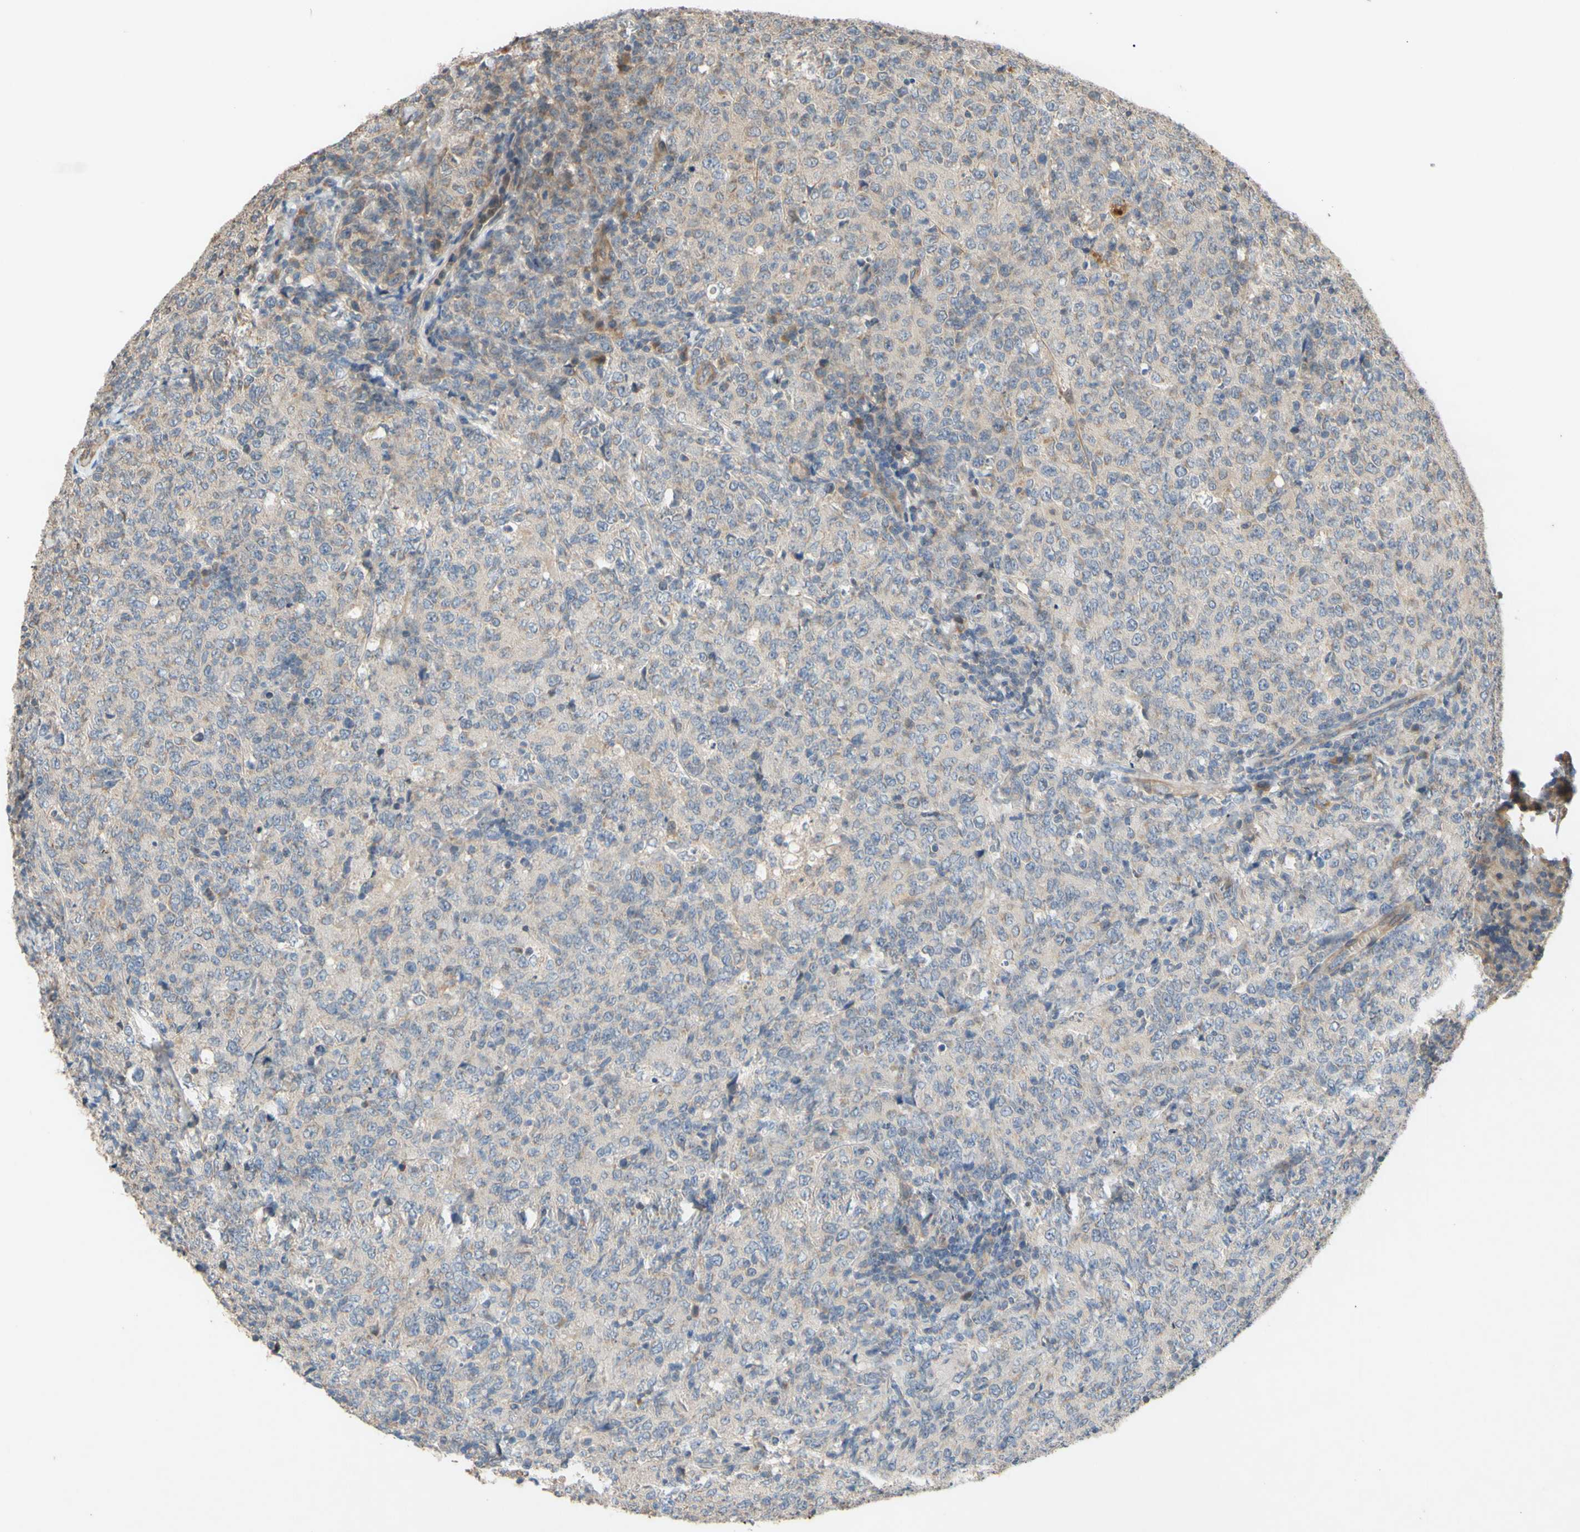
{"staining": {"intensity": "weak", "quantity": "<25%", "location": "cytoplasmic/membranous"}, "tissue": "lymphoma", "cell_type": "Tumor cells", "image_type": "cancer", "snomed": [{"axis": "morphology", "description": "Malignant lymphoma, non-Hodgkin's type, High grade"}, {"axis": "topography", "description": "Tonsil"}], "caption": "Lymphoma was stained to show a protein in brown. There is no significant staining in tumor cells.", "gene": "PARD6A", "patient": {"sex": "female", "age": 36}}